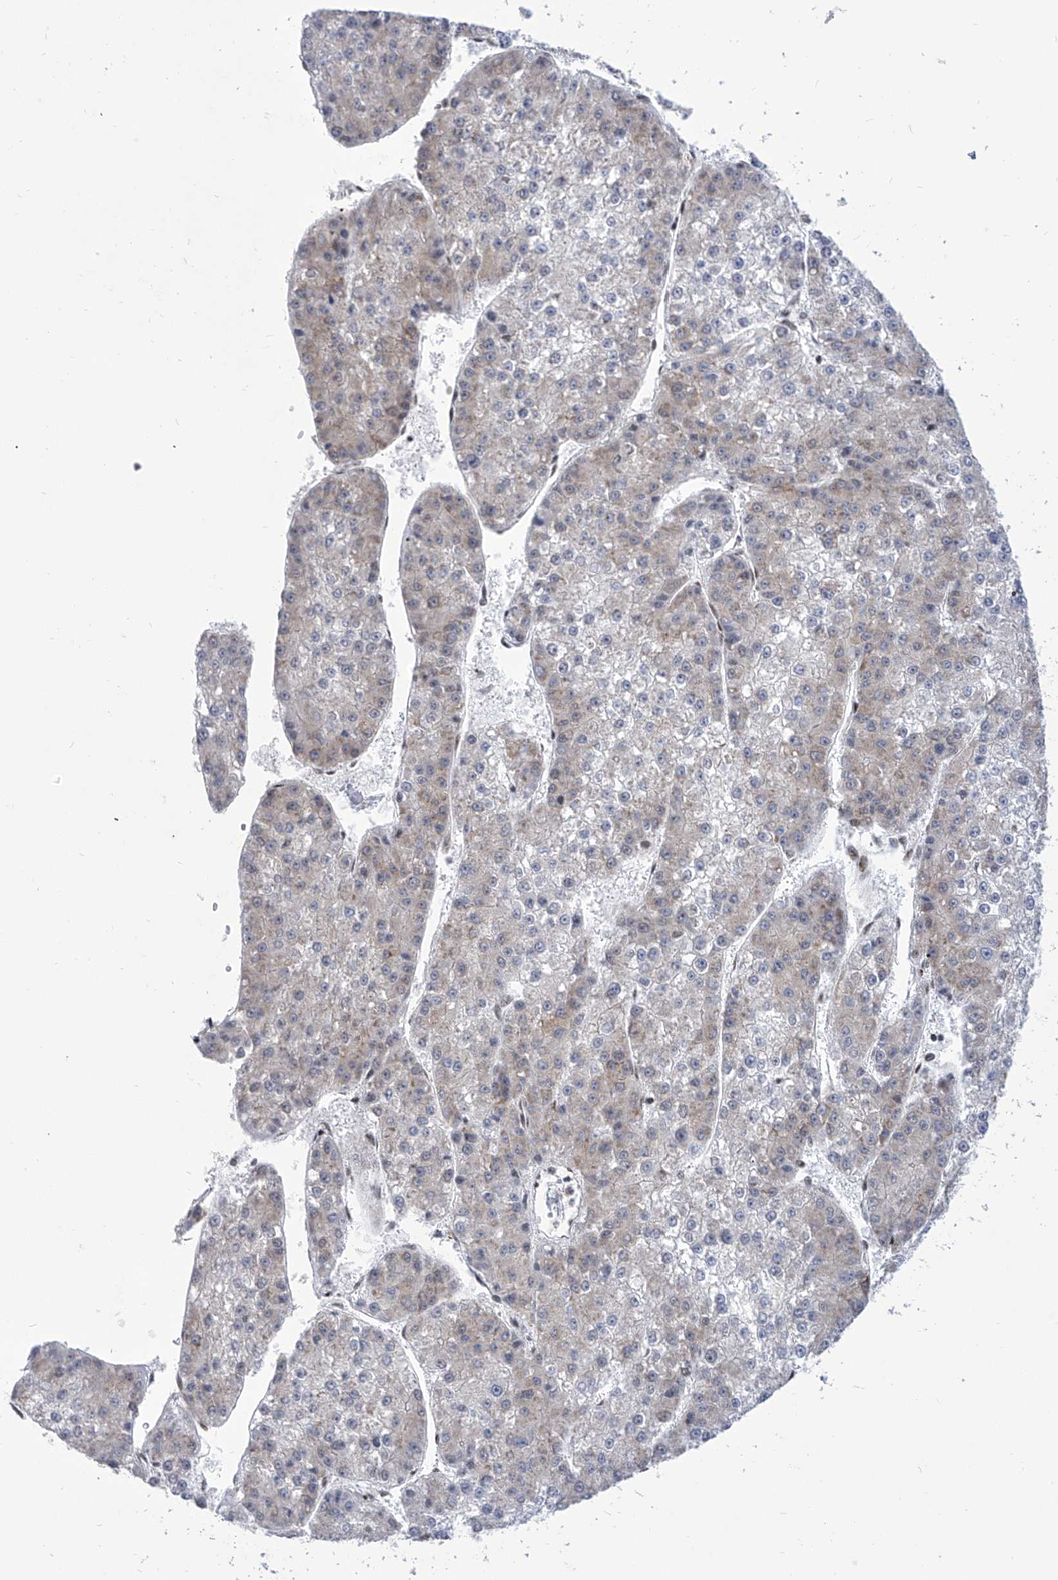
{"staining": {"intensity": "negative", "quantity": "none", "location": "none"}, "tissue": "liver cancer", "cell_type": "Tumor cells", "image_type": "cancer", "snomed": [{"axis": "morphology", "description": "Carcinoma, Hepatocellular, NOS"}, {"axis": "topography", "description": "Liver"}], "caption": "There is no significant expression in tumor cells of liver cancer (hepatocellular carcinoma).", "gene": "CEP290", "patient": {"sex": "female", "age": 73}}